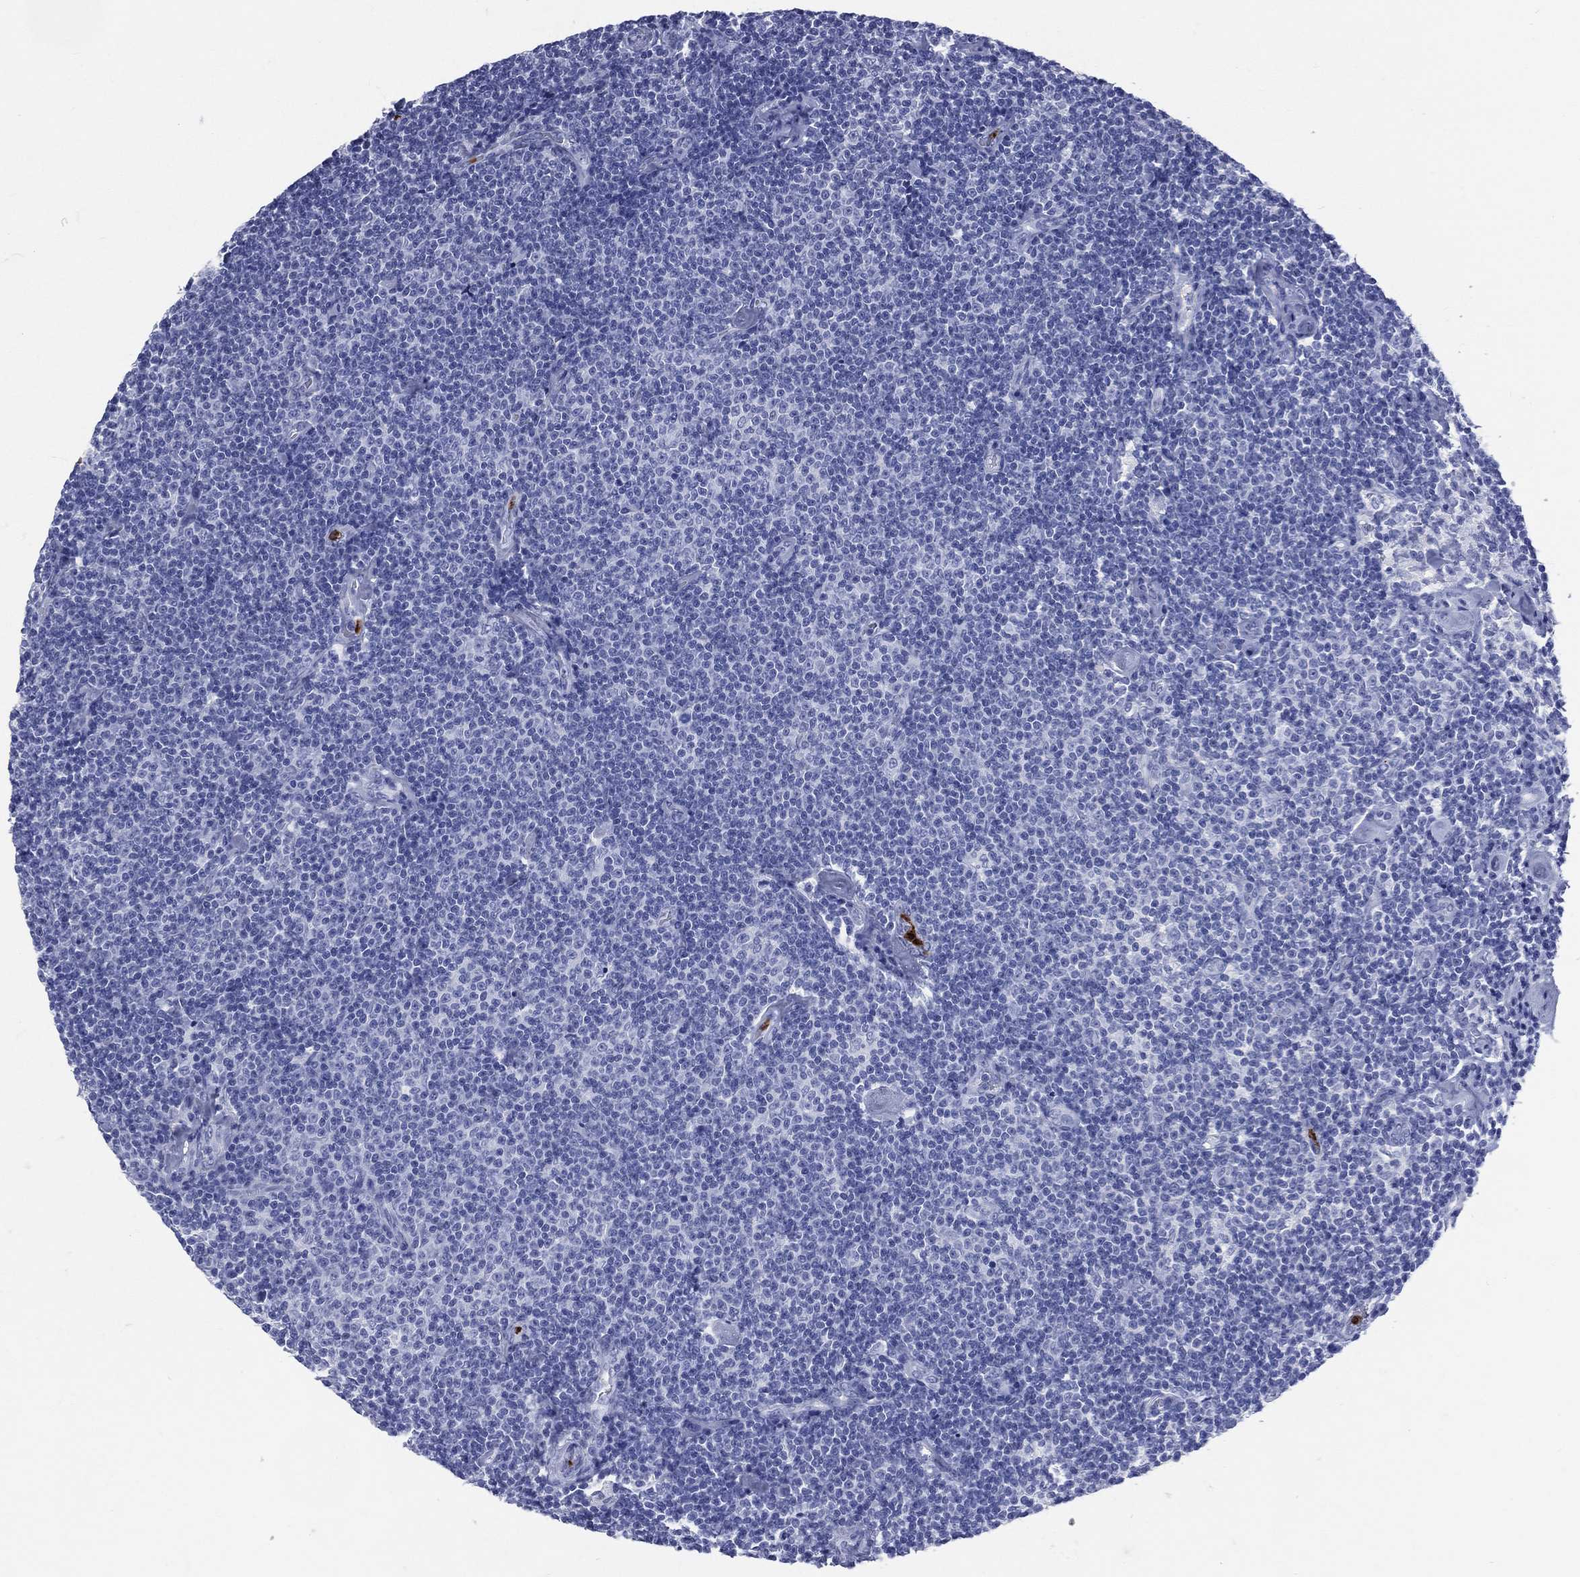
{"staining": {"intensity": "negative", "quantity": "none", "location": "none"}, "tissue": "lymphoma", "cell_type": "Tumor cells", "image_type": "cancer", "snomed": [{"axis": "morphology", "description": "Malignant lymphoma, non-Hodgkin's type, Low grade"}, {"axis": "topography", "description": "Lymph node"}], "caption": "A high-resolution image shows immunohistochemistry (IHC) staining of malignant lymphoma, non-Hodgkin's type (low-grade), which demonstrates no significant expression in tumor cells.", "gene": "PGLYRP1", "patient": {"sex": "male", "age": 81}}